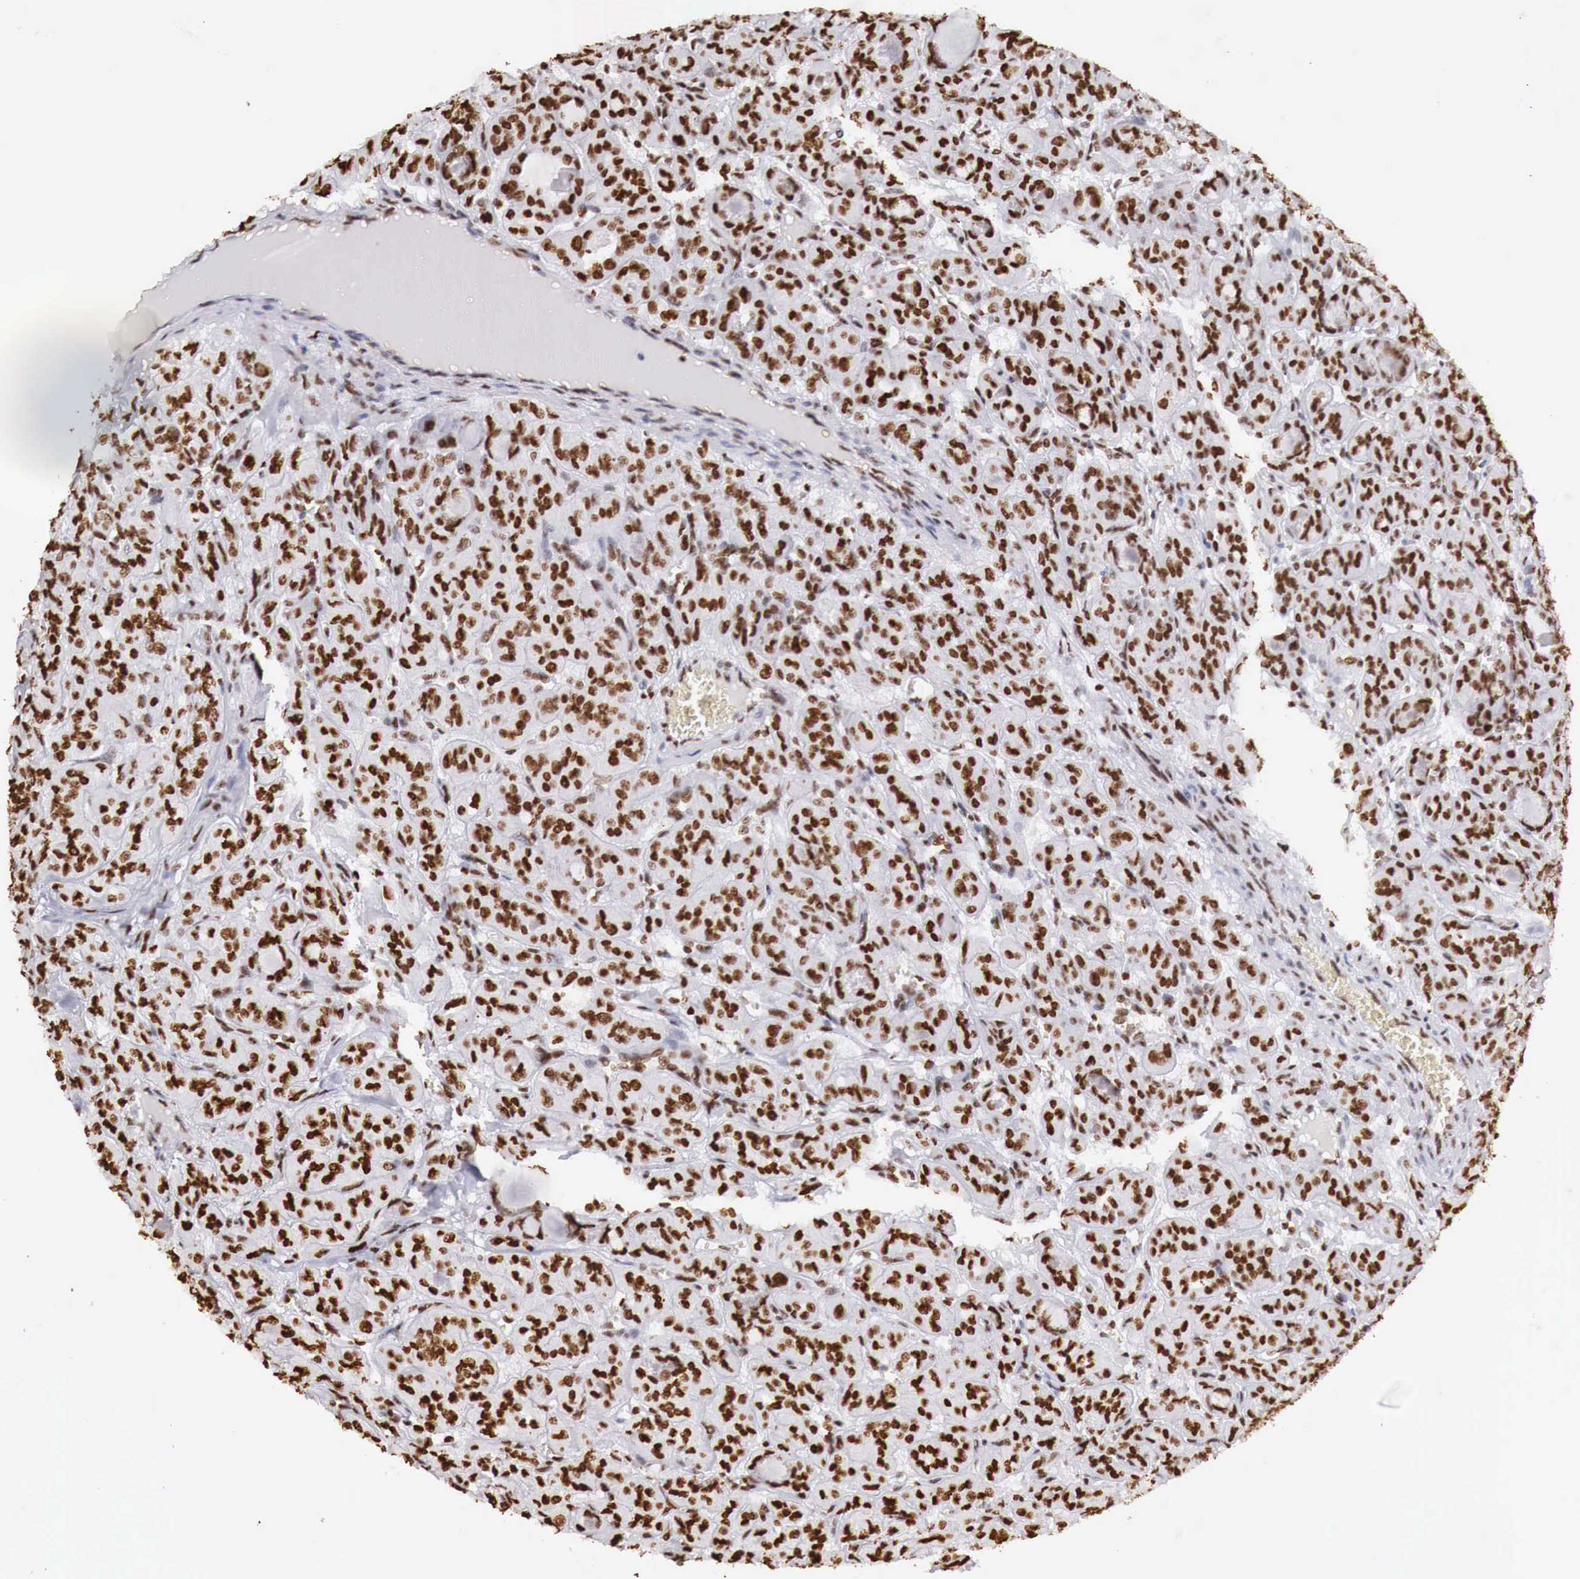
{"staining": {"intensity": "strong", "quantity": ">75%", "location": "nuclear"}, "tissue": "thyroid cancer", "cell_type": "Tumor cells", "image_type": "cancer", "snomed": [{"axis": "morphology", "description": "Follicular adenoma carcinoma, NOS"}, {"axis": "topography", "description": "Thyroid gland"}], "caption": "Immunohistochemical staining of human thyroid cancer demonstrates high levels of strong nuclear positivity in about >75% of tumor cells.", "gene": "DKC1", "patient": {"sex": "female", "age": 71}}